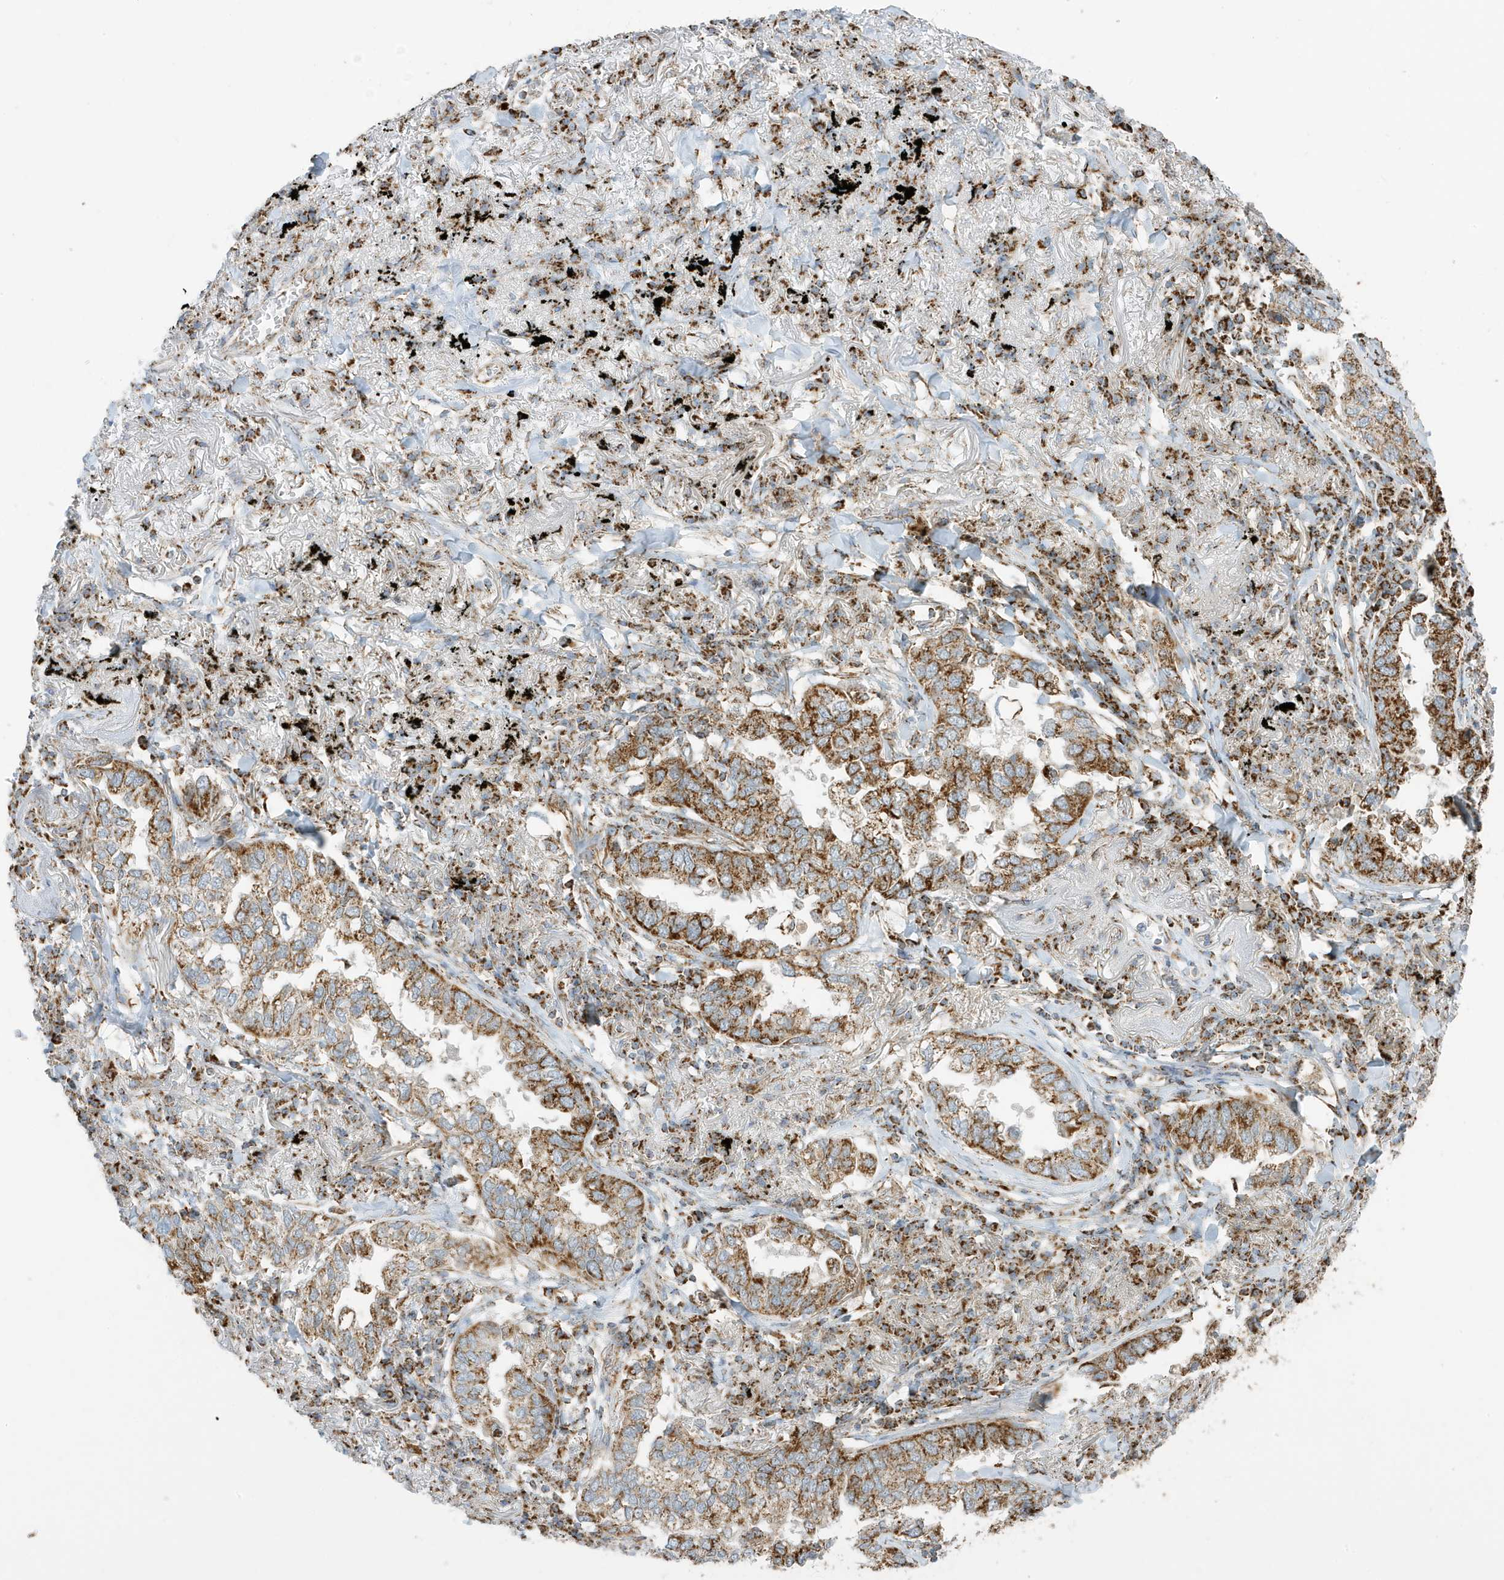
{"staining": {"intensity": "moderate", "quantity": ">75%", "location": "cytoplasmic/membranous"}, "tissue": "lung cancer", "cell_type": "Tumor cells", "image_type": "cancer", "snomed": [{"axis": "morphology", "description": "Adenocarcinoma, NOS"}, {"axis": "topography", "description": "Lung"}], "caption": "An image showing moderate cytoplasmic/membranous positivity in about >75% of tumor cells in lung cancer (adenocarcinoma), as visualized by brown immunohistochemical staining.", "gene": "ATP5ME", "patient": {"sex": "male", "age": 65}}